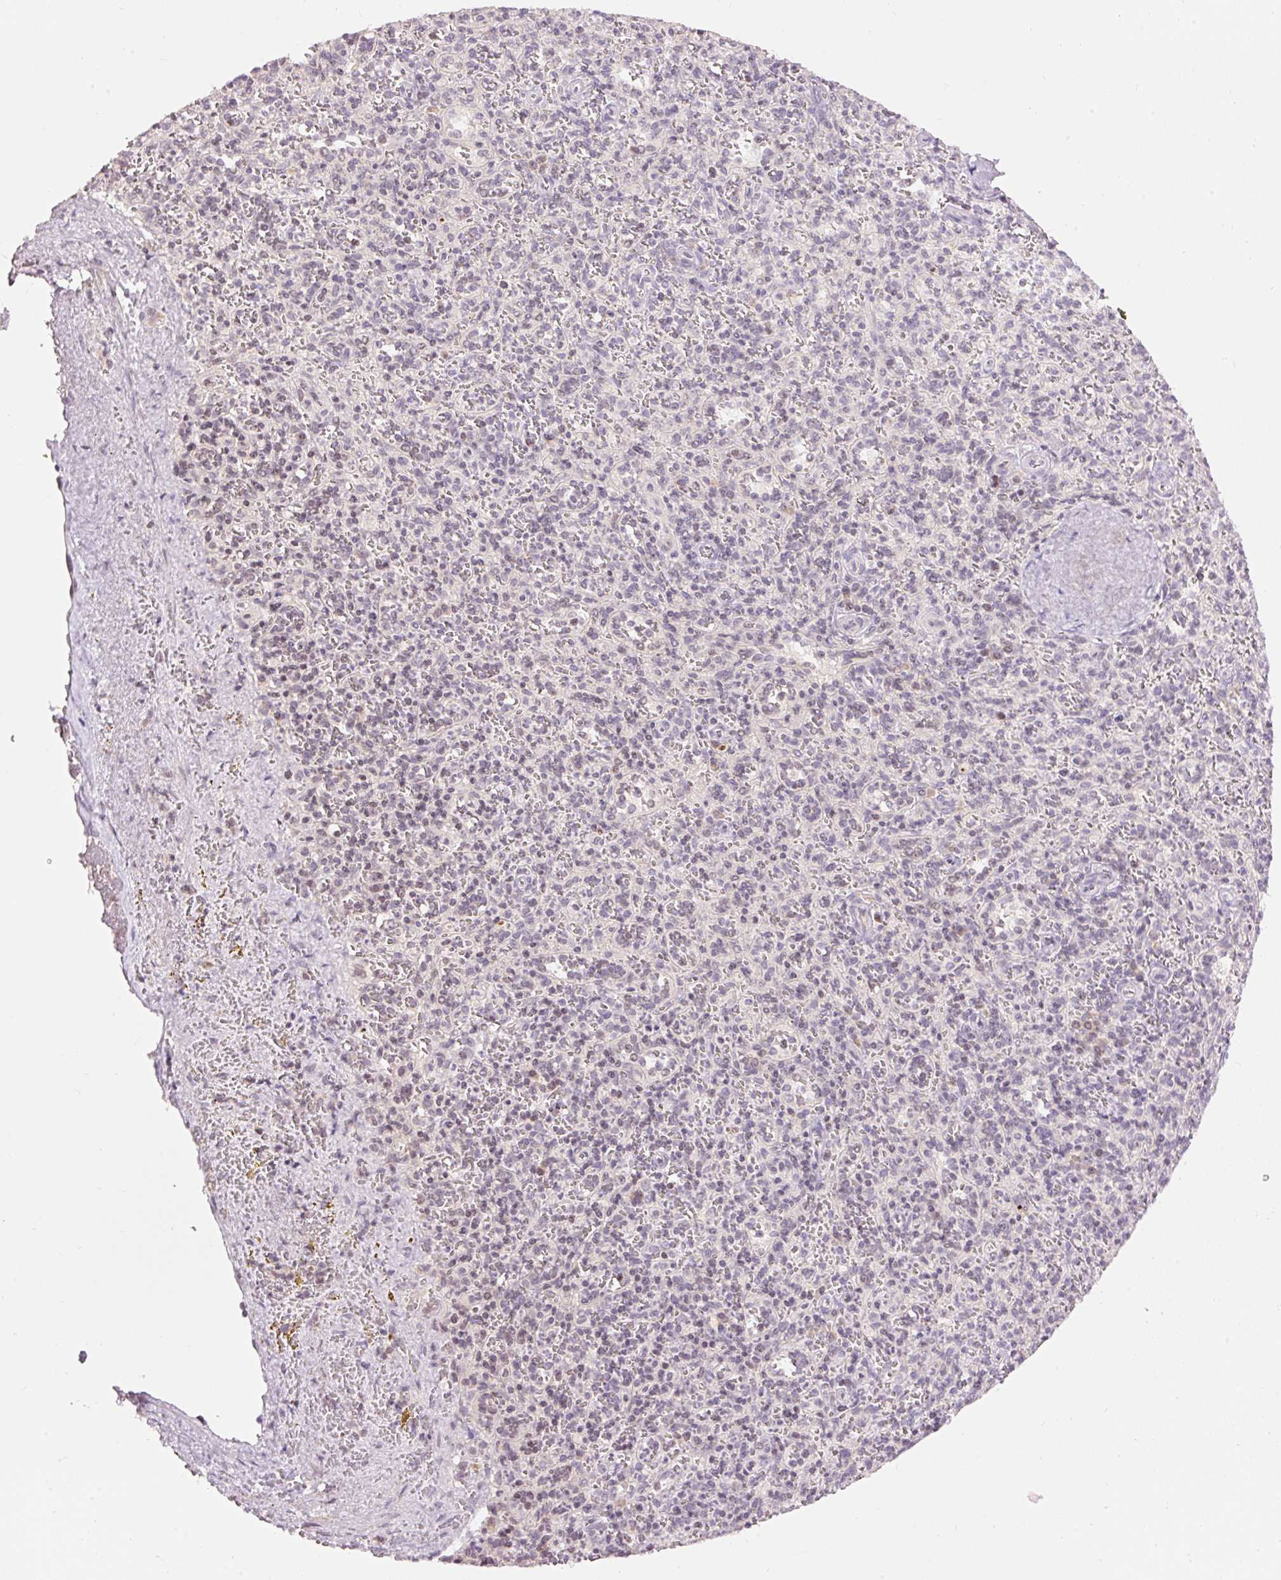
{"staining": {"intensity": "negative", "quantity": "none", "location": "none"}, "tissue": "spleen", "cell_type": "Cells in red pulp", "image_type": "normal", "snomed": [{"axis": "morphology", "description": "Normal tissue, NOS"}, {"axis": "topography", "description": "Spleen"}], "caption": "High power microscopy histopathology image of an immunohistochemistry histopathology image of normal spleen, revealing no significant staining in cells in red pulp.", "gene": "ABHD11", "patient": {"sex": "female", "age": 70}}